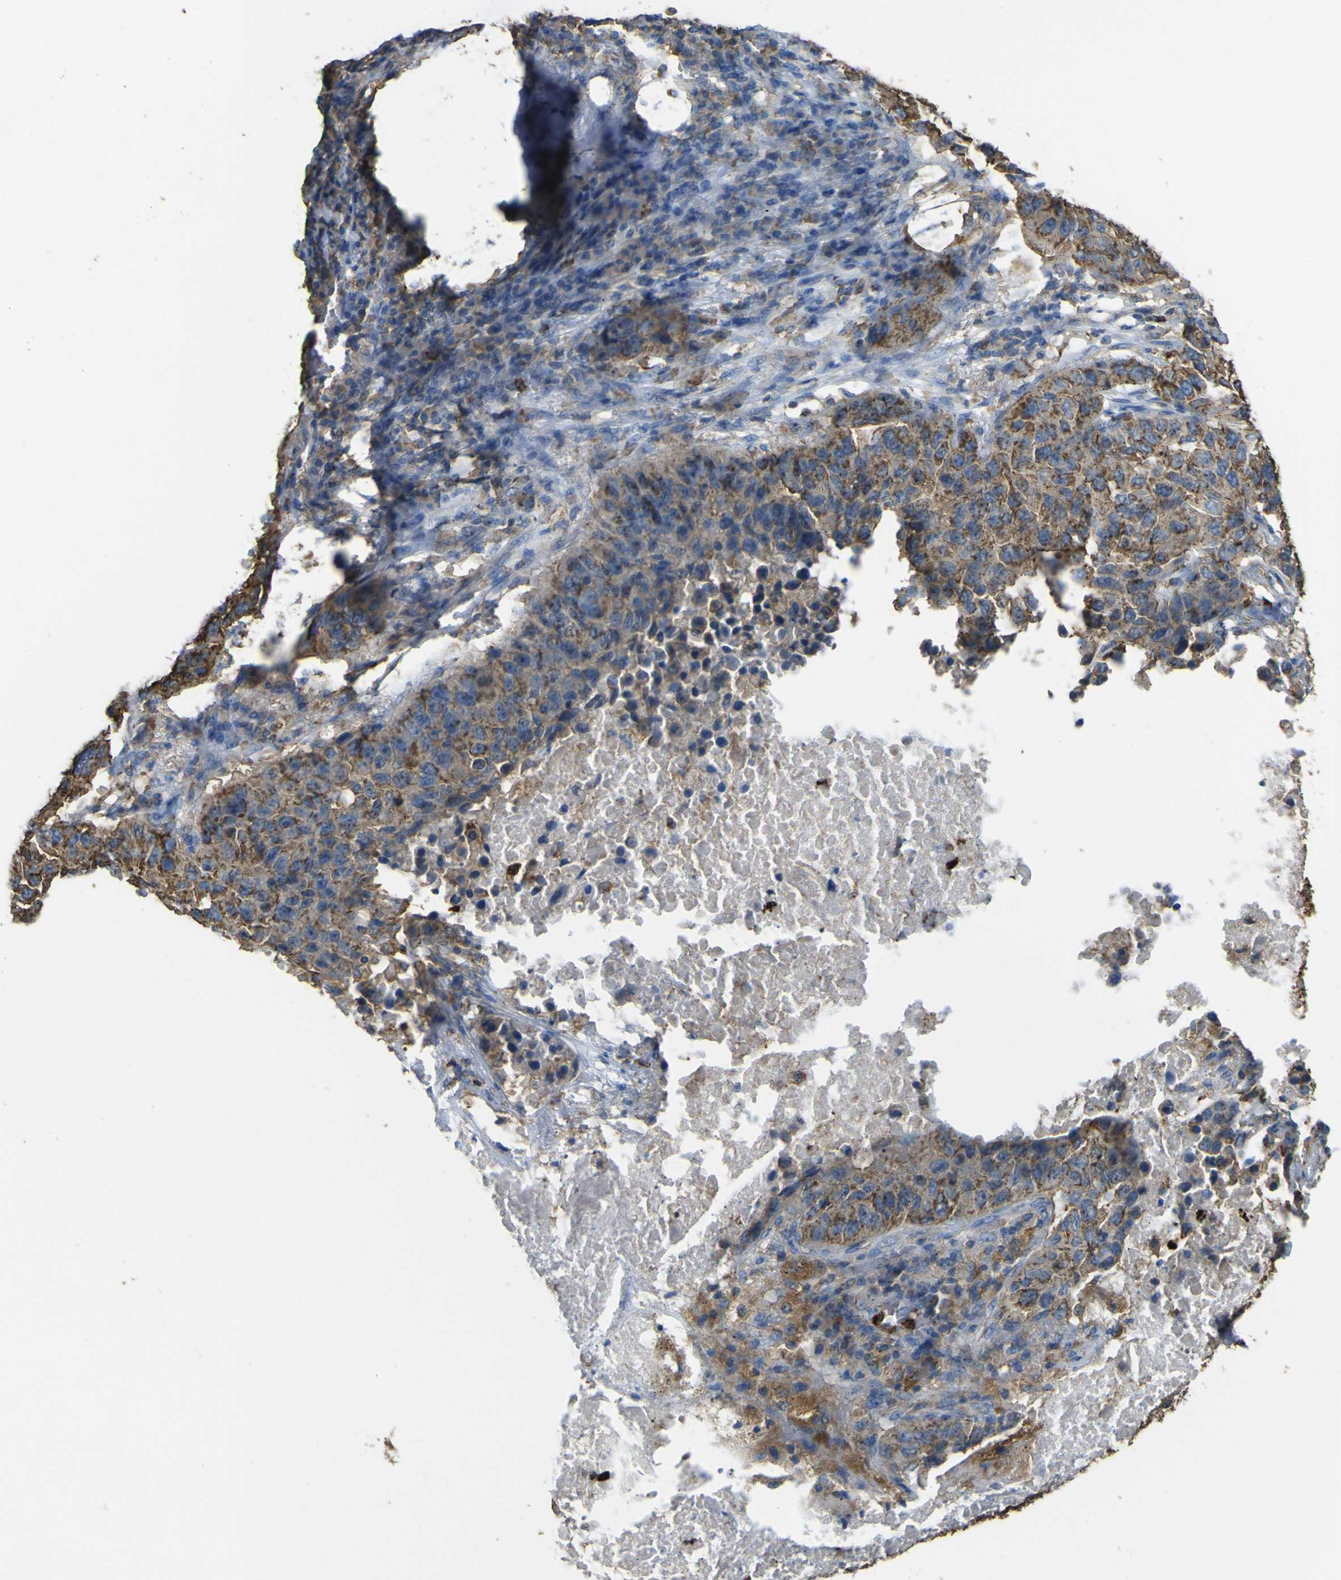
{"staining": {"intensity": "strong", "quantity": "25%-75%", "location": "cytoplasmic/membranous"}, "tissue": "lung cancer", "cell_type": "Tumor cells", "image_type": "cancer", "snomed": [{"axis": "morphology", "description": "Squamous cell carcinoma, NOS"}, {"axis": "topography", "description": "Lung"}], "caption": "The photomicrograph demonstrates staining of lung cancer, revealing strong cytoplasmic/membranous protein expression (brown color) within tumor cells.", "gene": "ACSL3", "patient": {"sex": "male", "age": 57}}